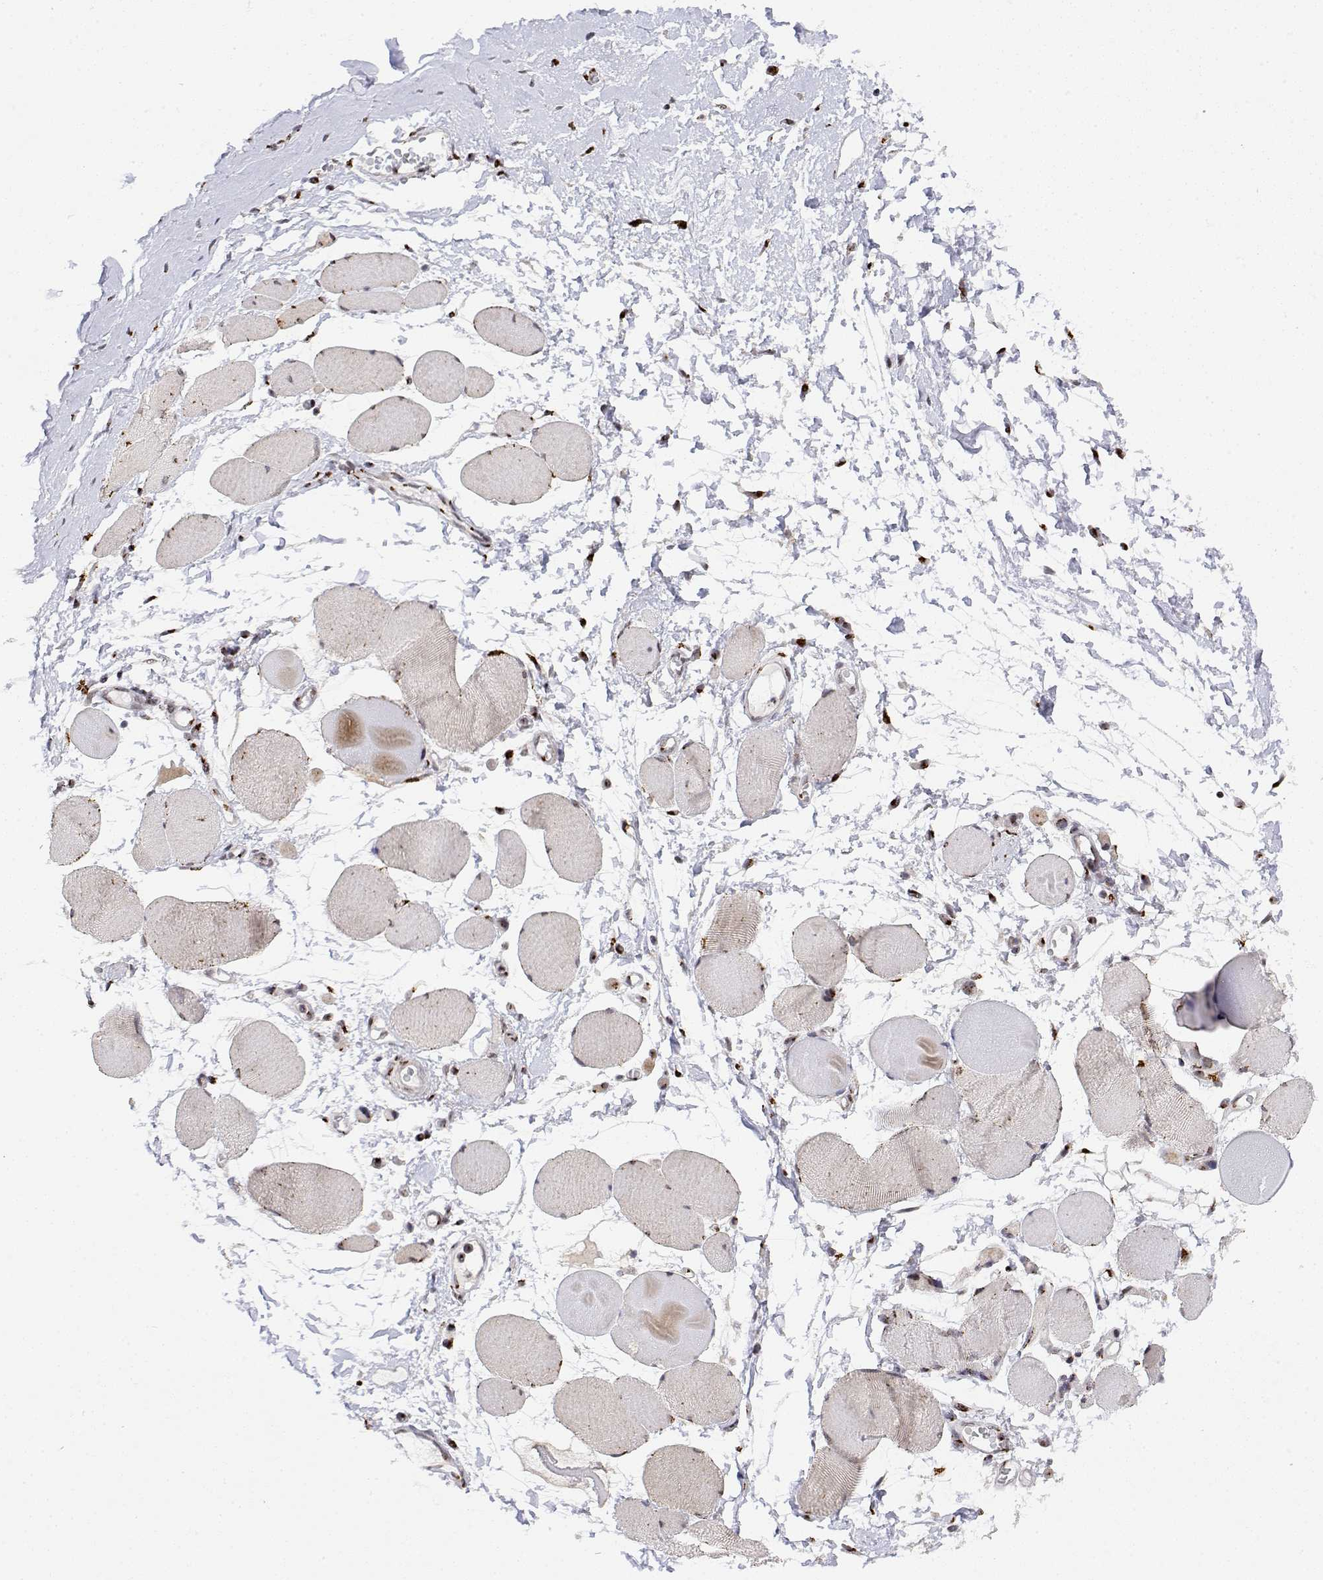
{"staining": {"intensity": "weak", "quantity": "25%-75%", "location": "cytoplasmic/membranous"}, "tissue": "skeletal muscle", "cell_type": "Myocytes", "image_type": "normal", "snomed": [{"axis": "morphology", "description": "Normal tissue, NOS"}, {"axis": "topography", "description": "Skeletal muscle"}], "caption": "An image of skeletal muscle stained for a protein reveals weak cytoplasmic/membranous brown staining in myocytes. Immunohistochemistry stains the protein in brown and the nuclei are stained blue.", "gene": "YIPF3", "patient": {"sex": "female", "age": 75}}